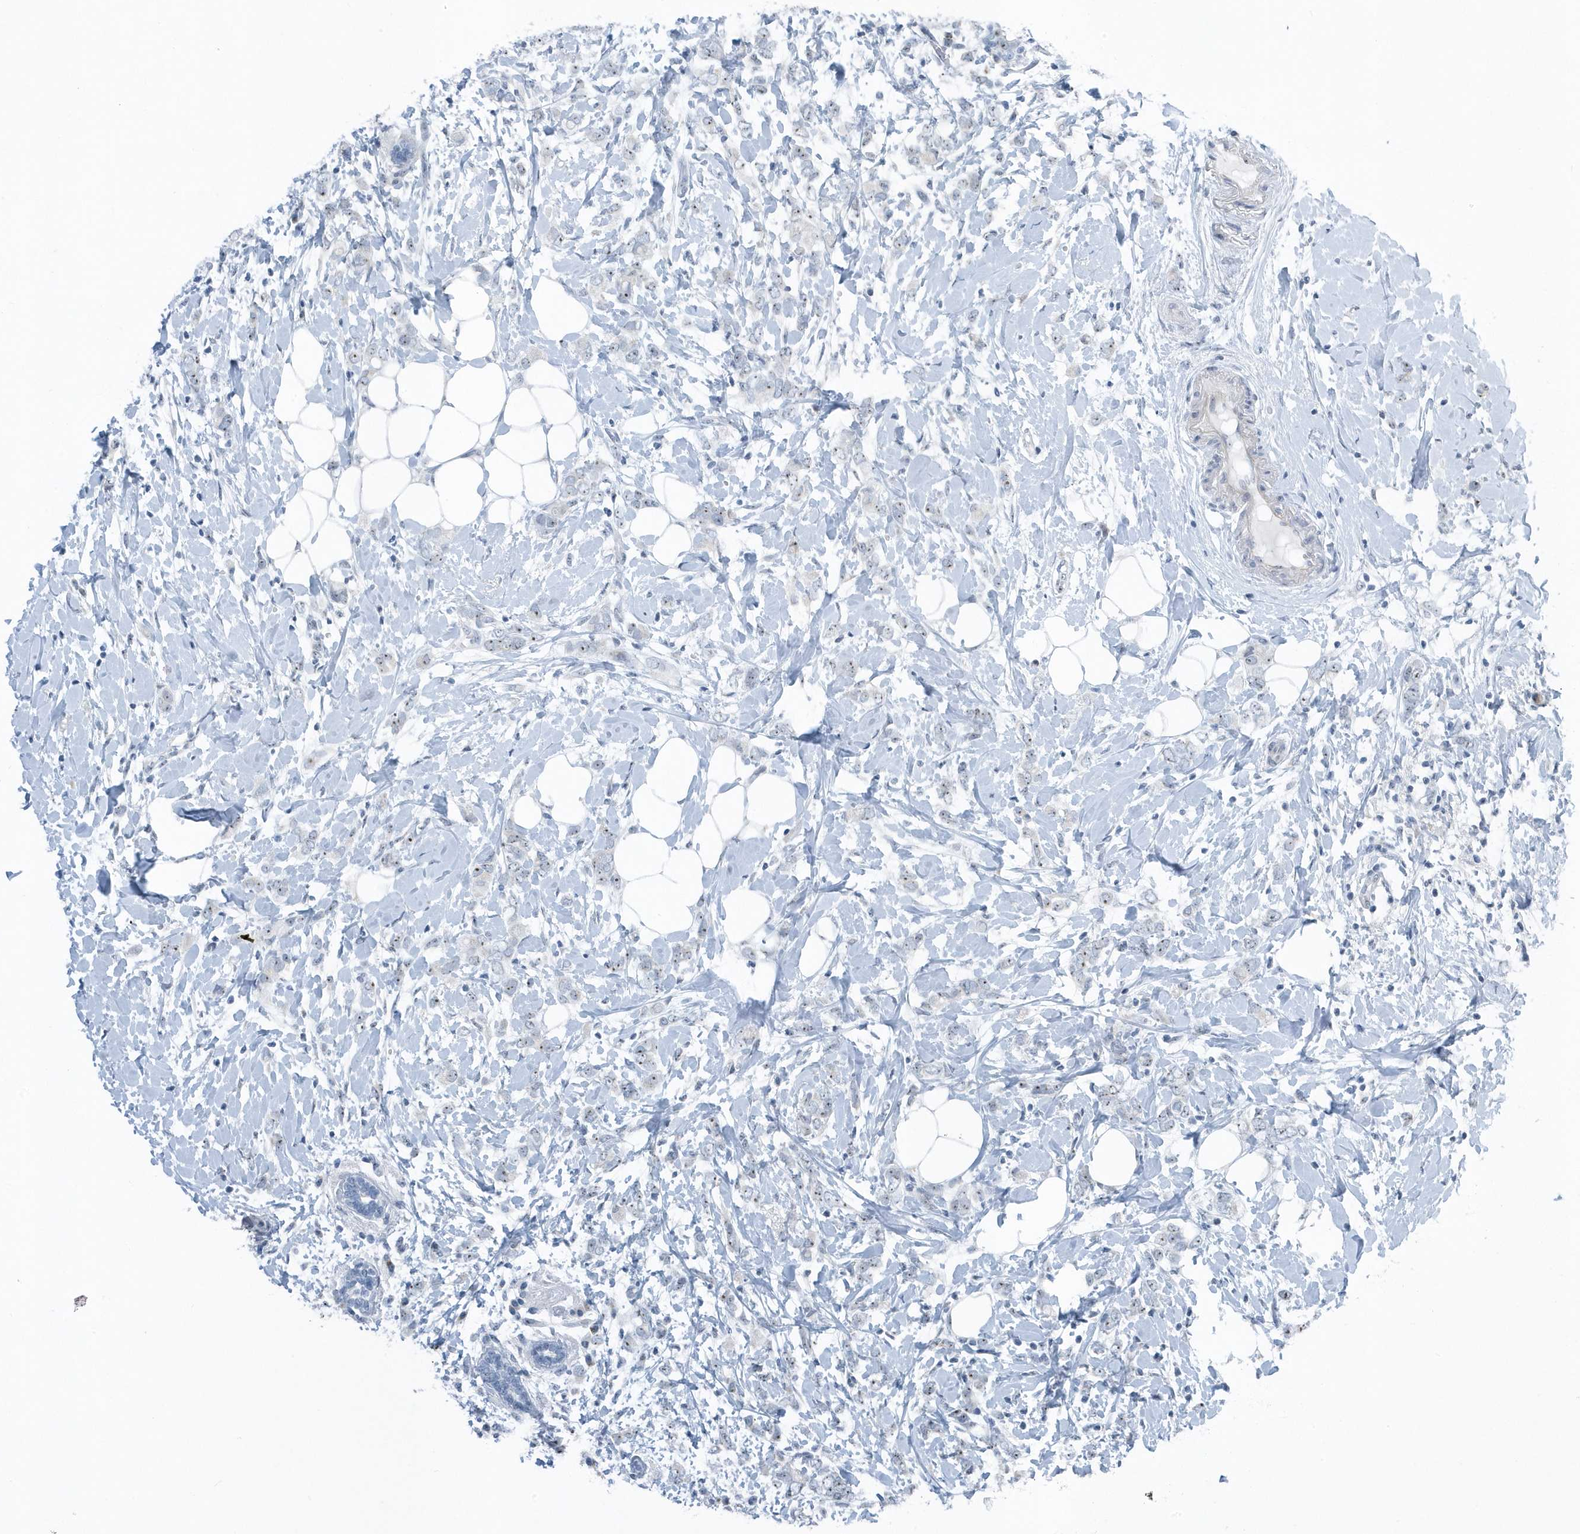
{"staining": {"intensity": "negative", "quantity": "none", "location": "none"}, "tissue": "breast cancer", "cell_type": "Tumor cells", "image_type": "cancer", "snomed": [{"axis": "morphology", "description": "Normal tissue, NOS"}, {"axis": "morphology", "description": "Lobular carcinoma"}, {"axis": "topography", "description": "Breast"}], "caption": "Immunohistochemistry micrograph of neoplastic tissue: breast lobular carcinoma stained with DAB demonstrates no significant protein staining in tumor cells.", "gene": "RPF2", "patient": {"sex": "female", "age": 47}}